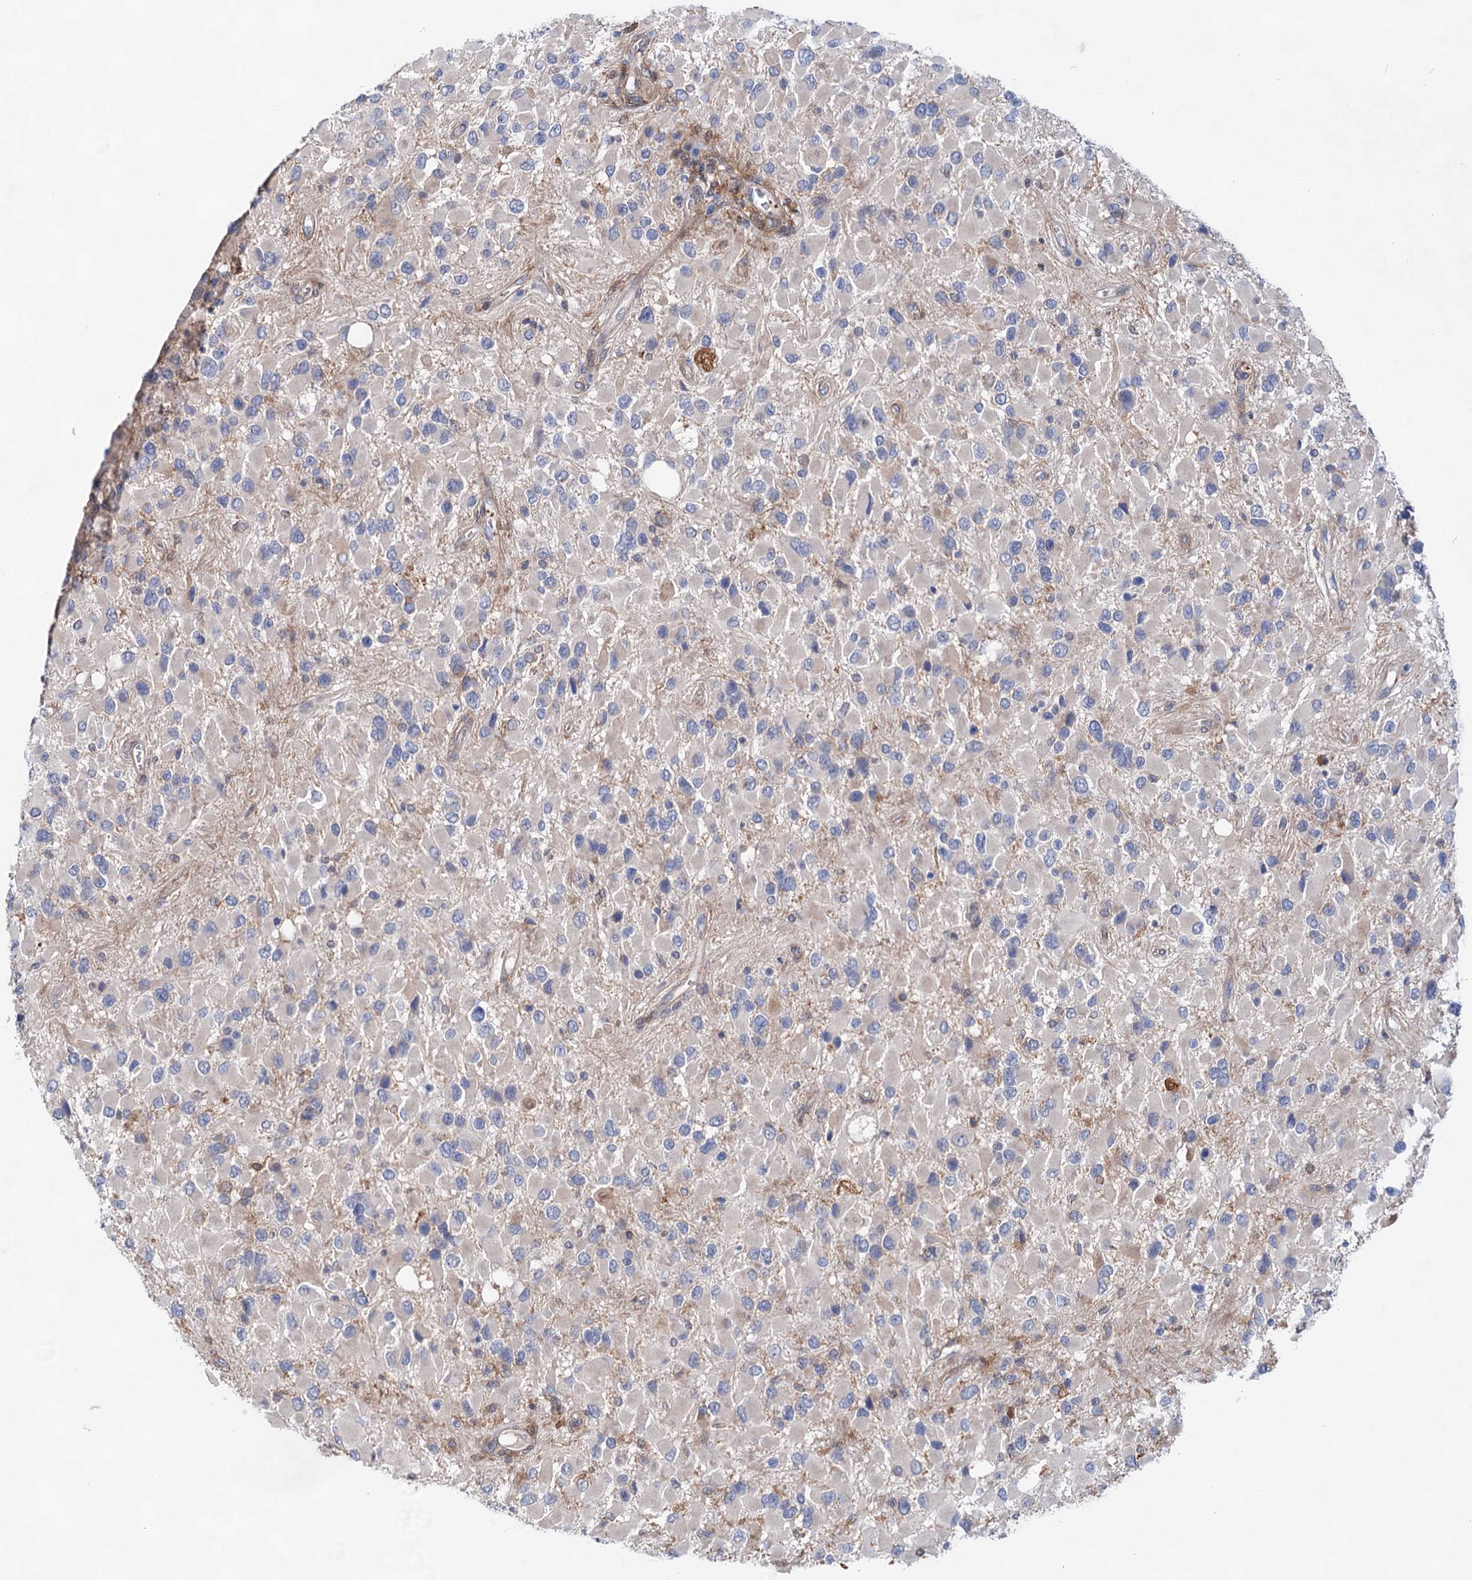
{"staining": {"intensity": "negative", "quantity": "none", "location": "none"}, "tissue": "glioma", "cell_type": "Tumor cells", "image_type": "cancer", "snomed": [{"axis": "morphology", "description": "Glioma, malignant, High grade"}, {"axis": "topography", "description": "Brain"}], "caption": "The immunohistochemistry (IHC) histopathology image has no significant positivity in tumor cells of glioma tissue. (DAB (3,3'-diaminobenzidine) IHC with hematoxylin counter stain).", "gene": "TMTC3", "patient": {"sex": "male", "age": 53}}